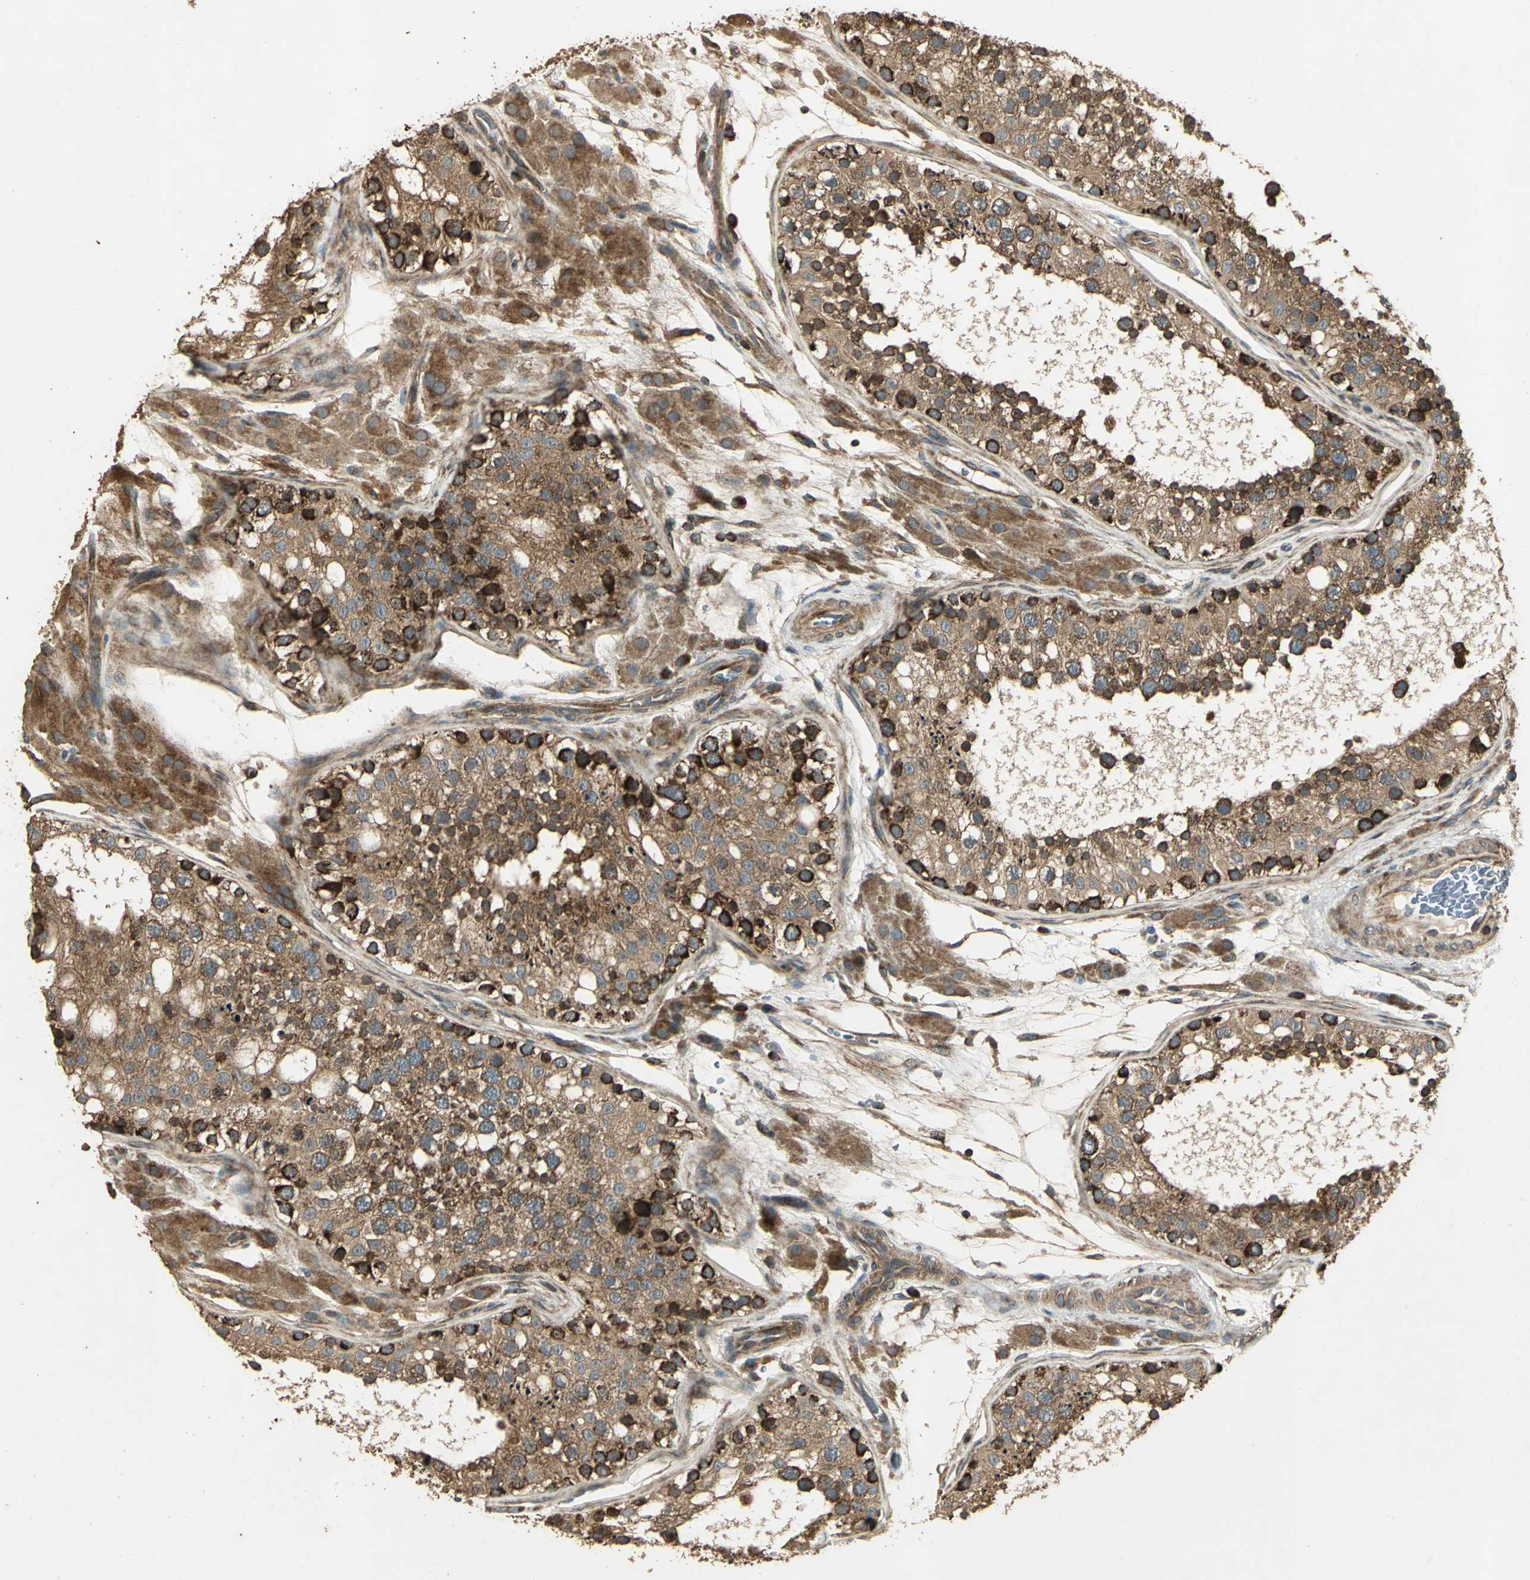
{"staining": {"intensity": "strong", "quantity": ">75%", "location": "cytoplasmic/membranous"}, "tissue": "testis", "cell_type": "Cells in seminiferous ducts", "image_type": "normal", "snomed": [{"axis": "morphology", "description": "Normal tissue, NOS"}, {"axis": "topography", "description": "Testis"}], "caption": "Immunohistochemical staining of benign testis displays >75% levels of strong cytoplasmic/membranous protein expression in approximately >75% of cells in seminiferous ducts. The staining was performed using DAB, with brown indicating positive protein expression. Nuclei are stained blue with hematoxylin.", "gene": "KANK1", "patient": {"sex": "male", "age": 26}}